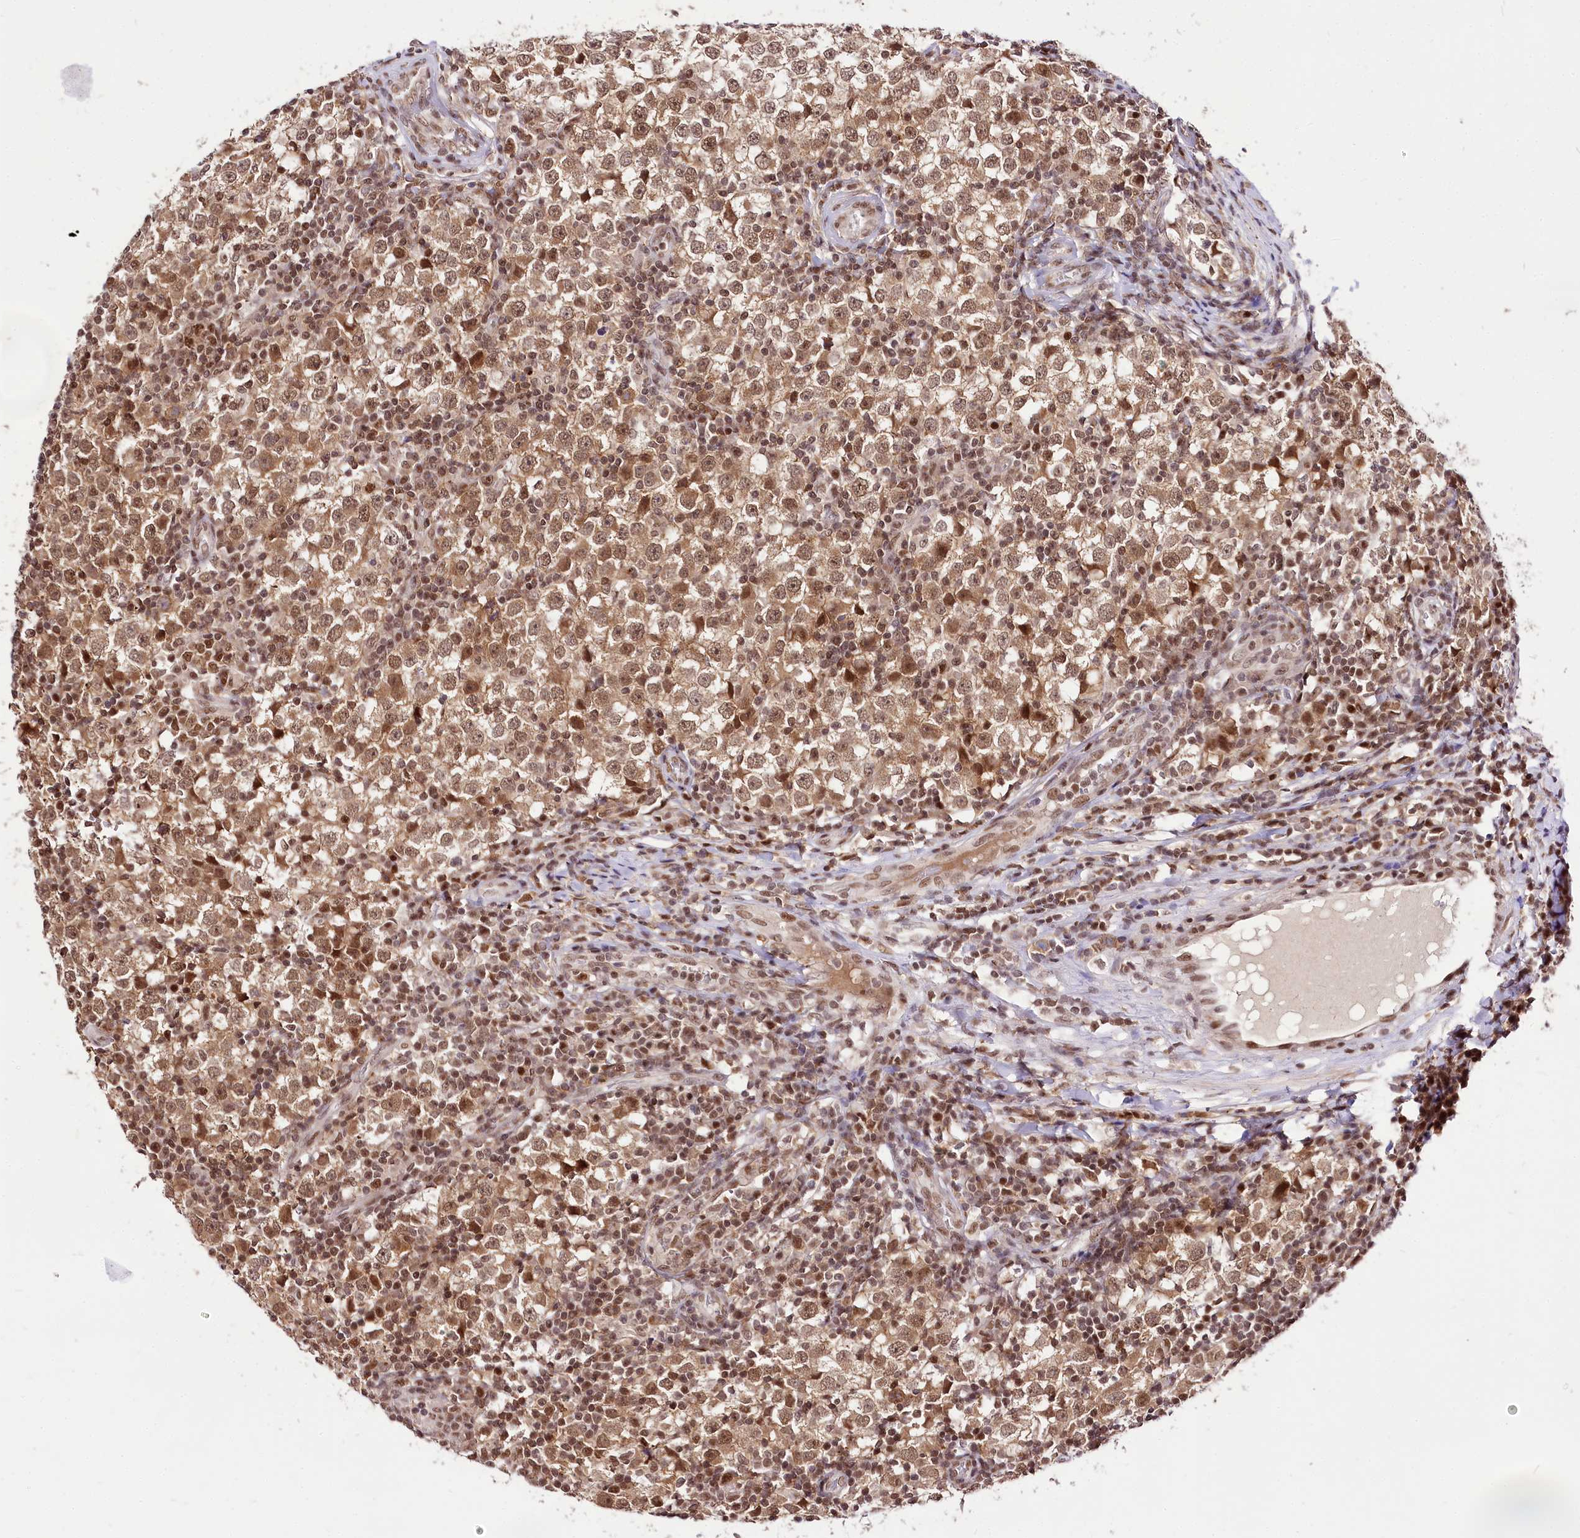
{"staining": {"intensity": "moderate", "quantity": "25%-75%", "location": "cytoplasmic/membranous,nuclear"}, "tissue": "testis cancer", "cell_type": "Tumor cells", "image_type": "cancer", "snomed": [{"axis": "morphology", "description": "Seminoma, NOS"}, {"axis": "topography", "description": "Testis"}], "caption": "Approximately 25%-75% of tumor cells in human seminoma (testis) demonstrate moderate cytoplasmic/membranous and nuclear protein expression as visualized by brown immunohistochemical staining.", "gene": "POLA2", "patient": {"sex": "male", "age": 65}}